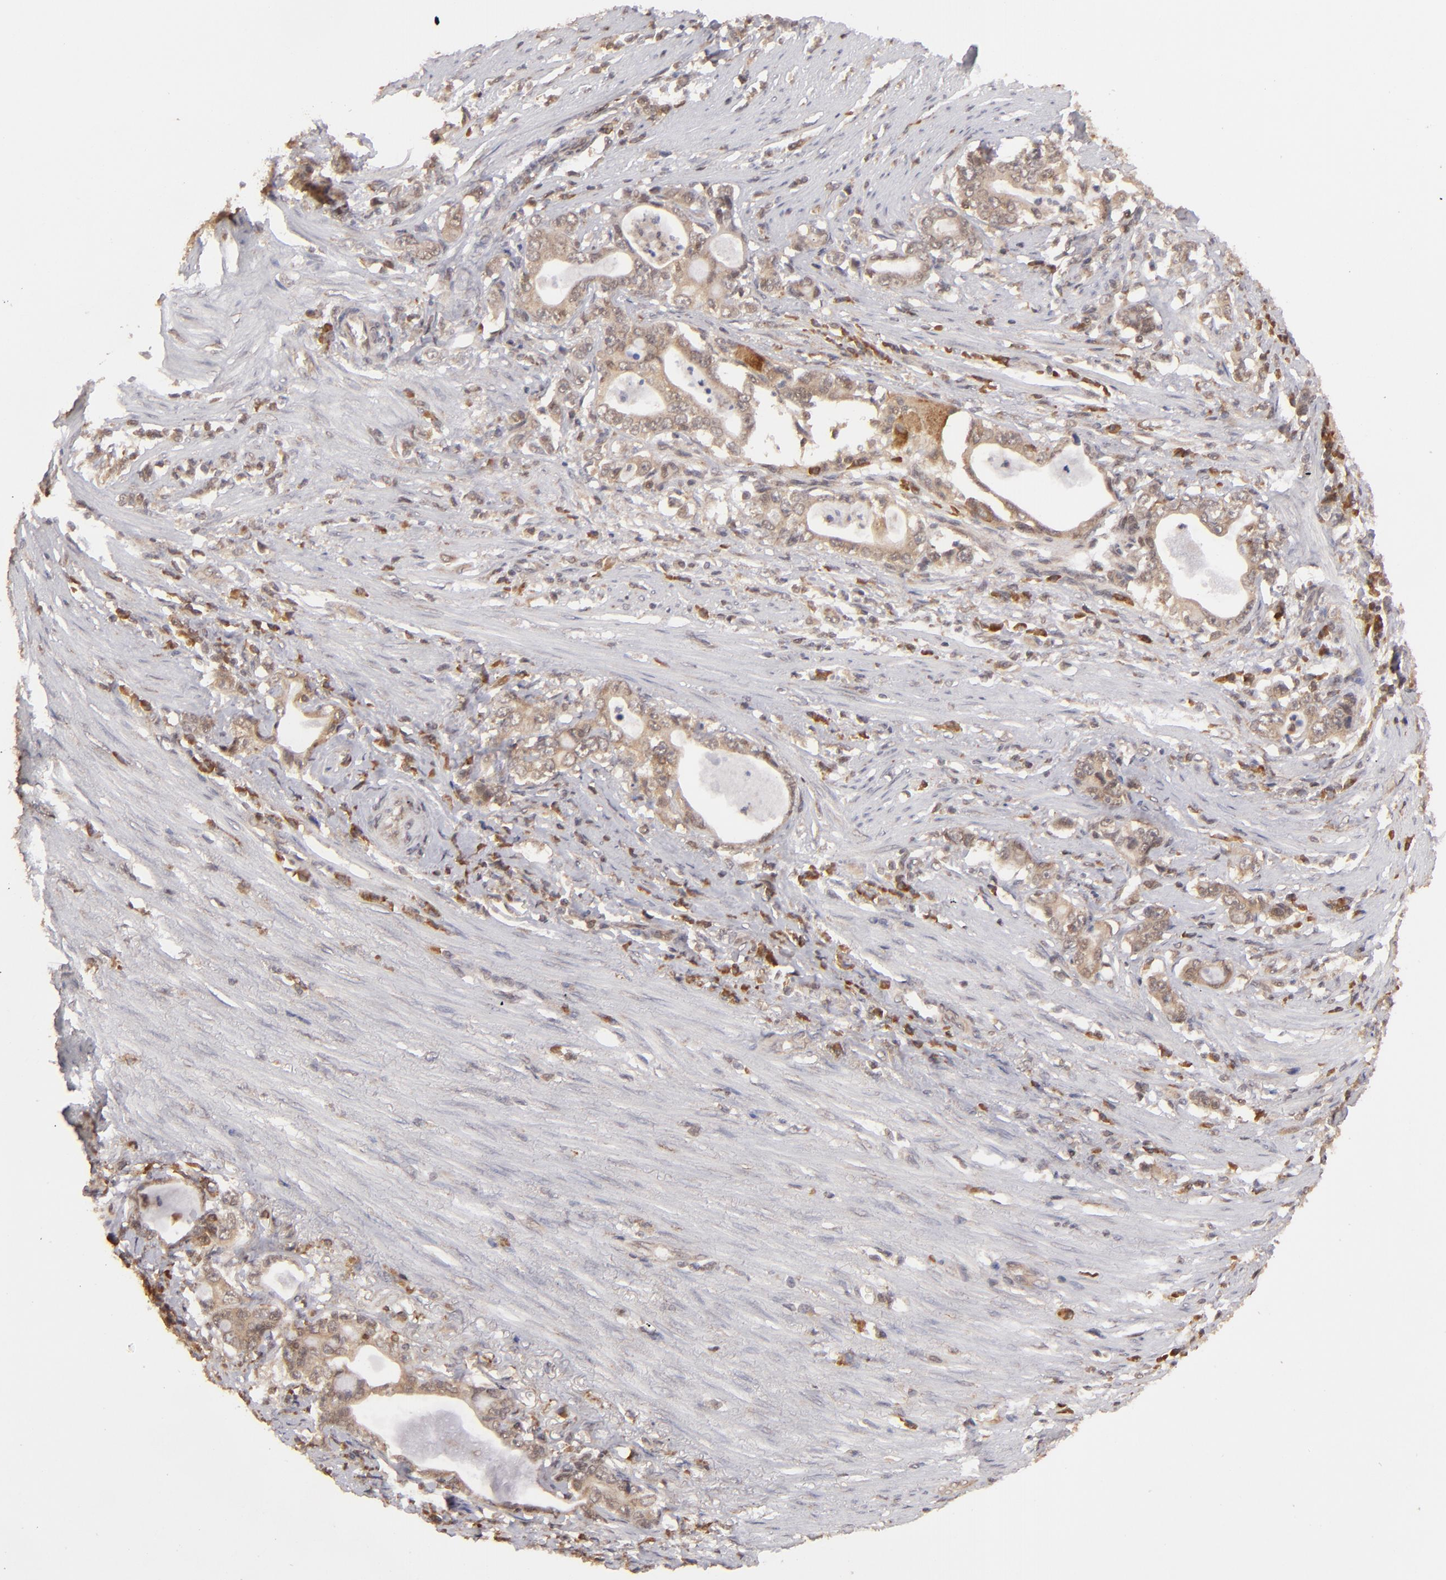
{"staining": {"intensity": "weak", "quantity": ">75%", "location": "cytoplasmic/membranous"}, "tissue": "stomach cancer", "cell_type": "Tumor cells", "image_type": "cancer", "snomed": [{"axis": "morphology", "description": "Adenocarcinoma, NOS"}, {"axis": "topography", "description": "Stomach, lower"}], "caption": "DAB immunohistochemical staining of stomach adenocarcinoma shows weak cytoplasmic/membranous protein positivity in about >75% of tumor cells.", "gene": "MAPK3", "patient": {"sex": "female", "age": 72}}